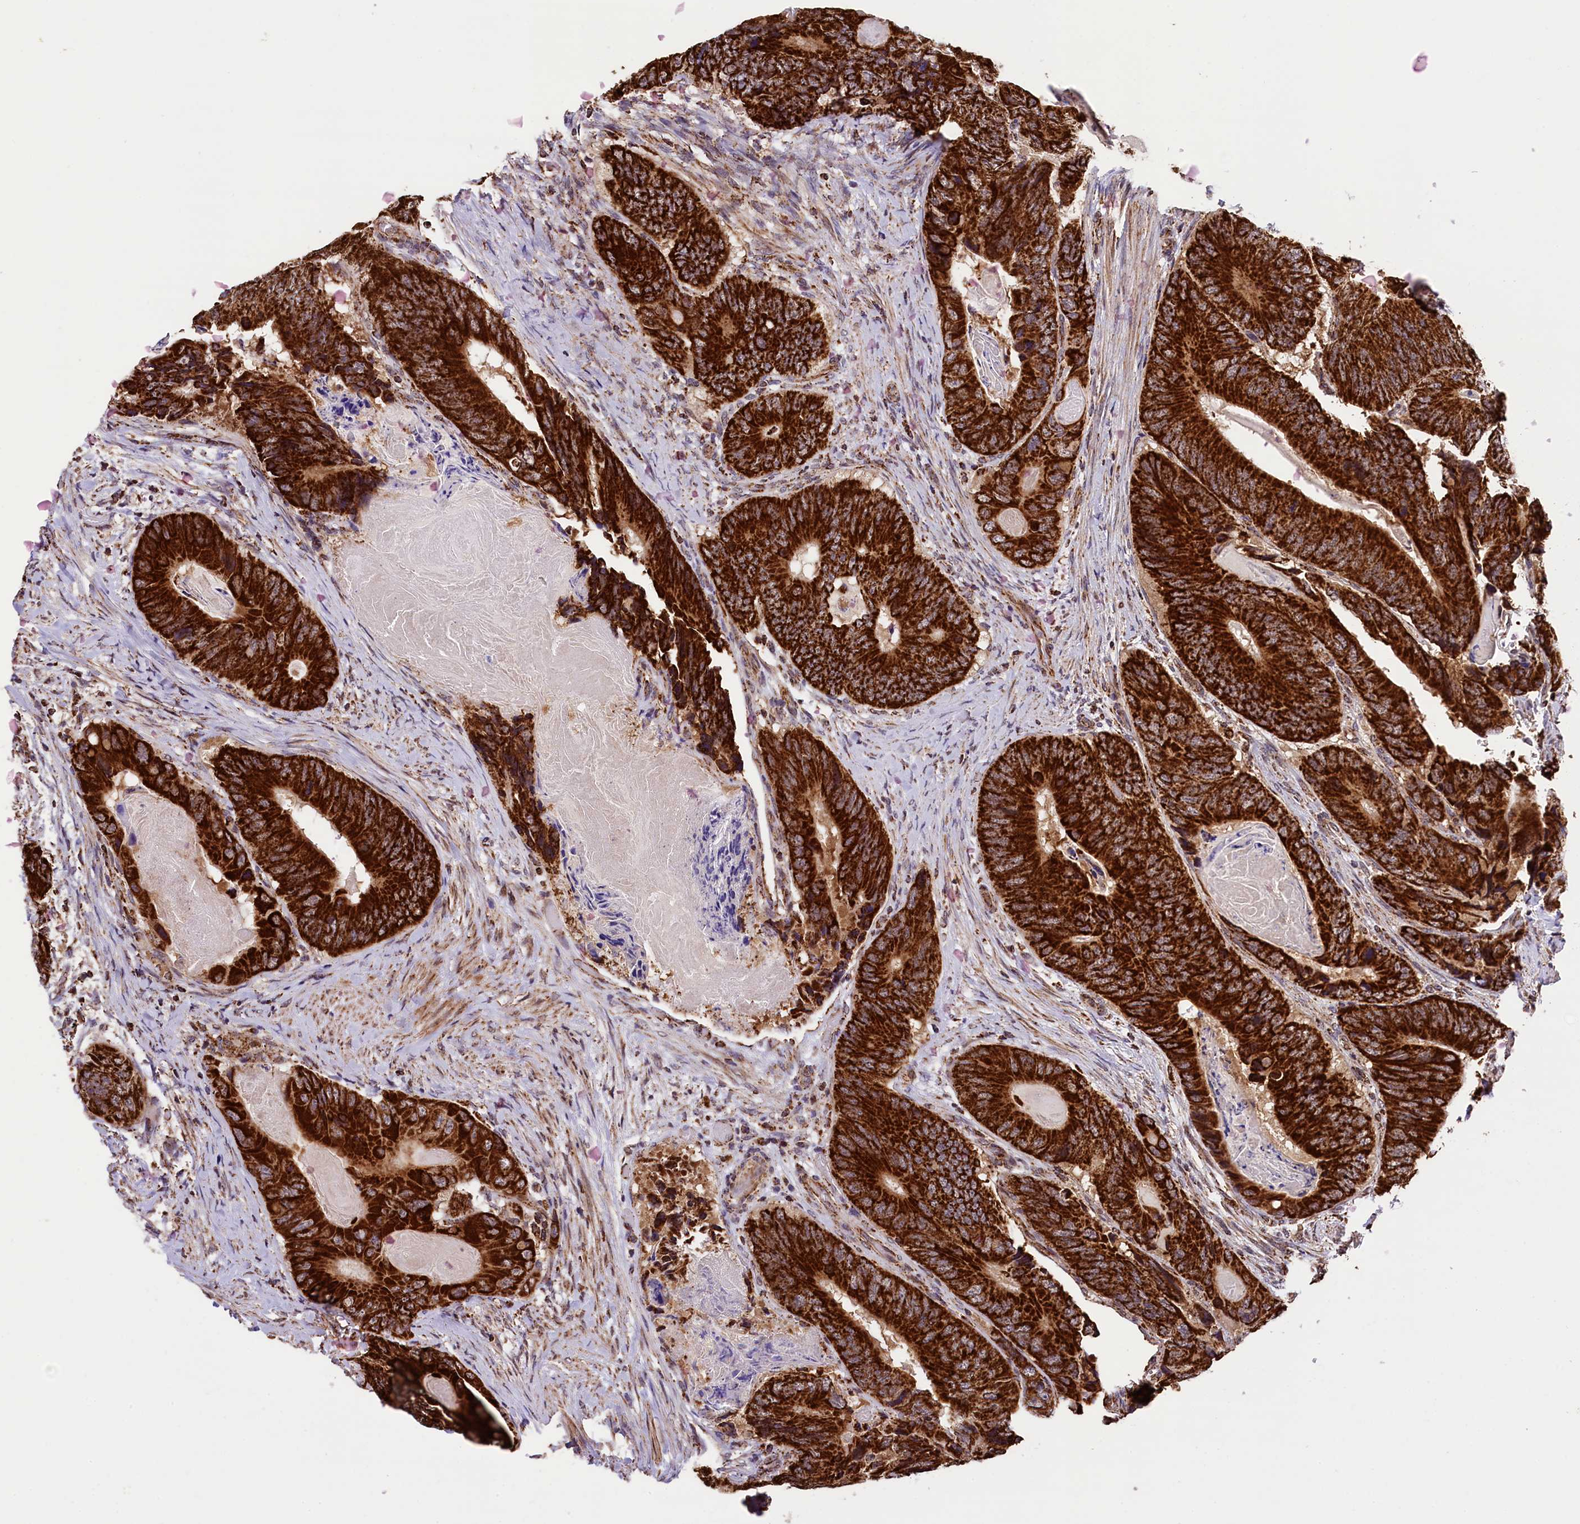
{"staining": {"intensity": "moderate", "quantity": ">75%", "location": "cytoplasmic/membranous"}, "tissue": "colorectal cancer", "cell_type": "Tumor cells", "image_type": "cancer", "snomed": [{"axis": "morphology", "description": "Adenocarcinoma, NOS"}, {"axis": "topography", "description": "Colon"}], "caption": "An image showing moderate cytoplasmic/membranous expression in about >75% of tumor cells in adenocarcinoma (colorectal), as visualized by brown immunohistochemical staining.", "gene": "KLC2", "patient": {"sex": "male", "age": 84}}